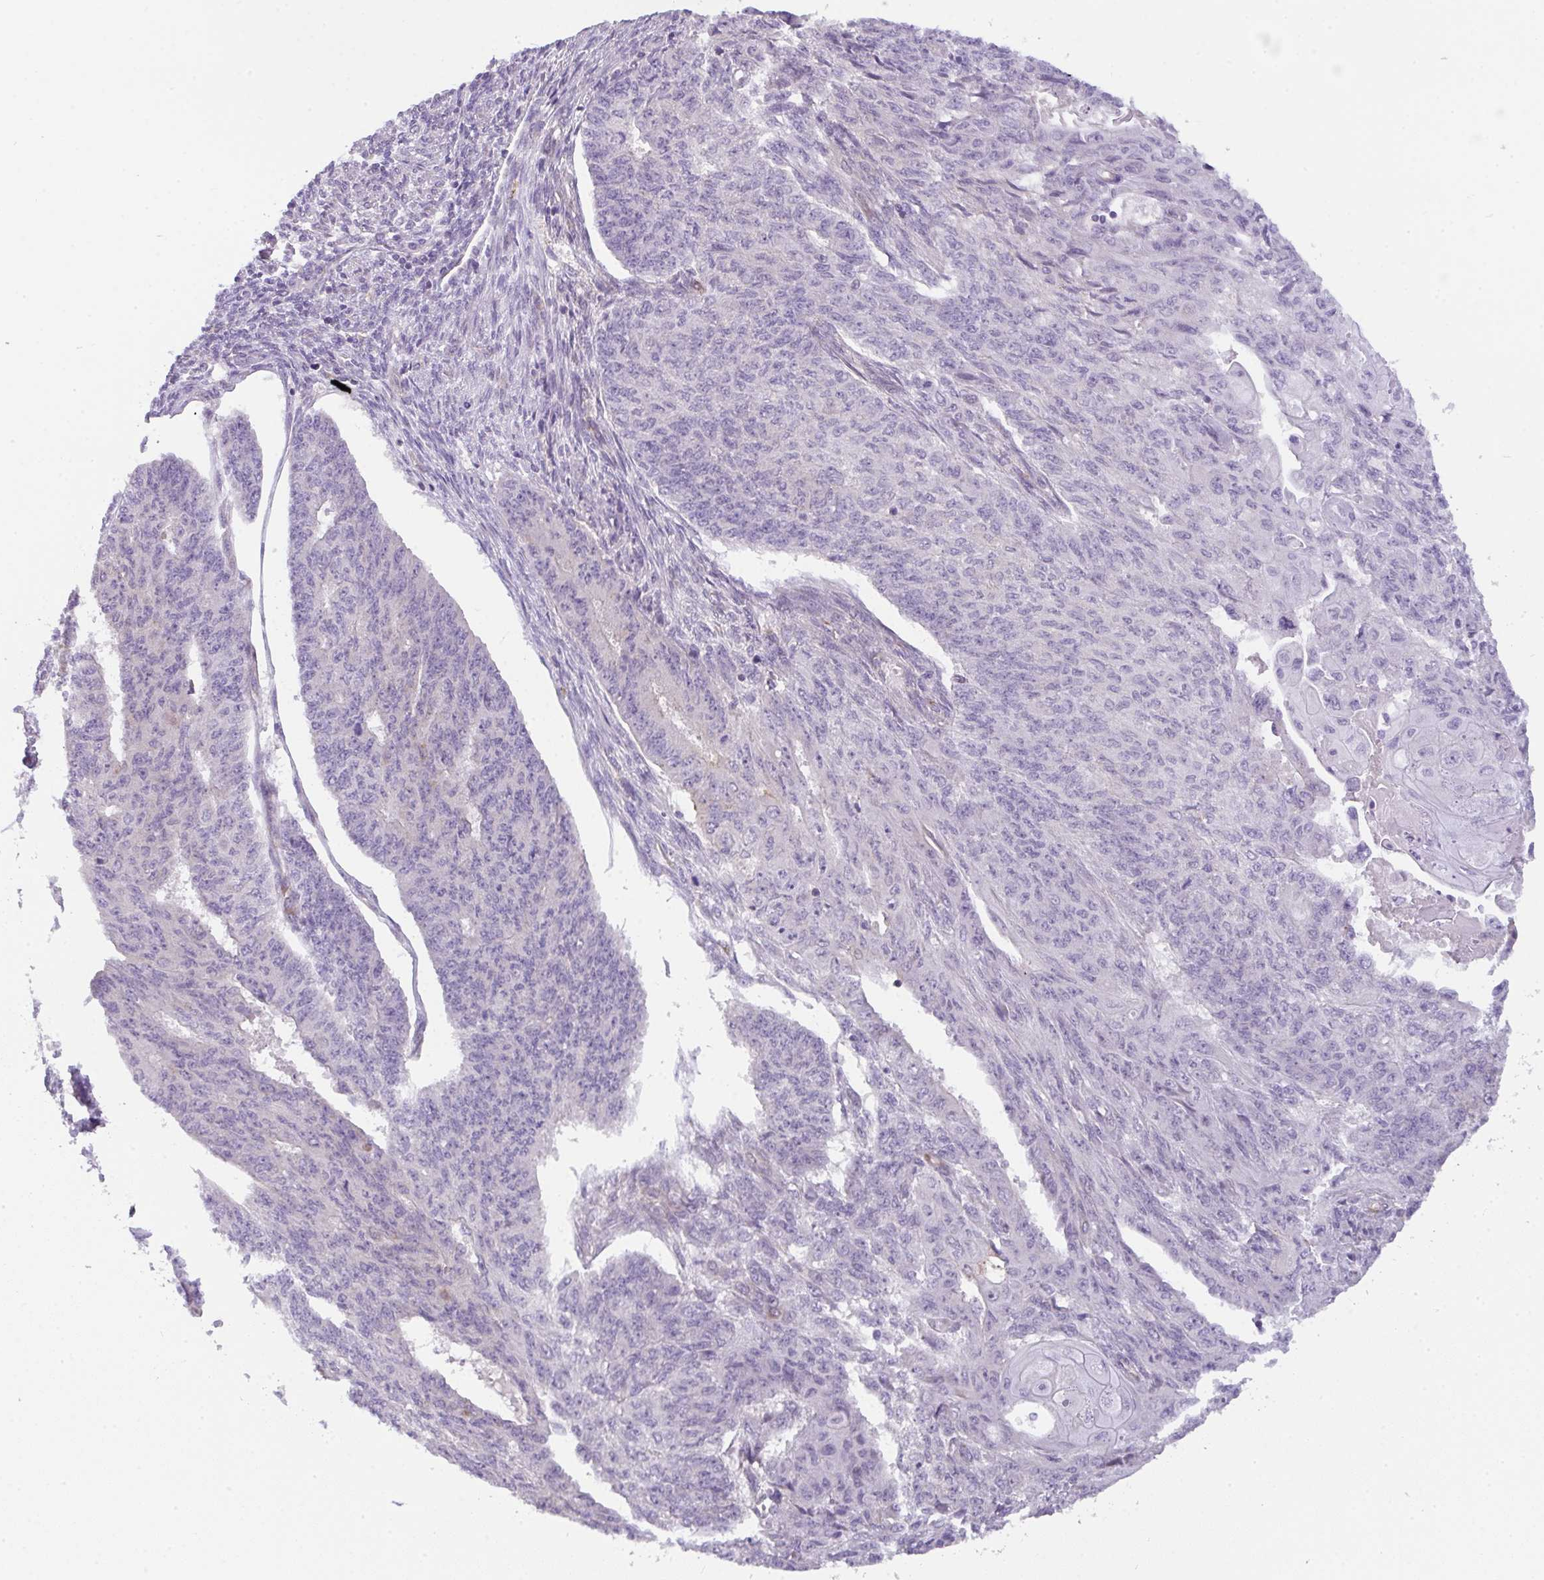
{"staining": {"intensity": "negative", "quantity": "none", "location": "none"}, "tissue": "endometrial cancer", "cell_type": "Tumor cells", "image_type": "cancer", "snomed": [{"axis": "morphology", "description": "Adenocarcinoma, NOS"}, {"axis": "topography", "description": "Endometrium"}], "caption": "This micrograph is of endometrial cancer stained with immunohistochemistry (IHC) to label a protein in brown with the nuclei are counter-stained blue. There is no expression in tumor cells. Brightfield microscopy of IHC stained with DAB (brown) and hematoxylin (blue), captured at high magnification.", "gene": "FILIP1", "patient": {"sex": "female", "age": 32}}